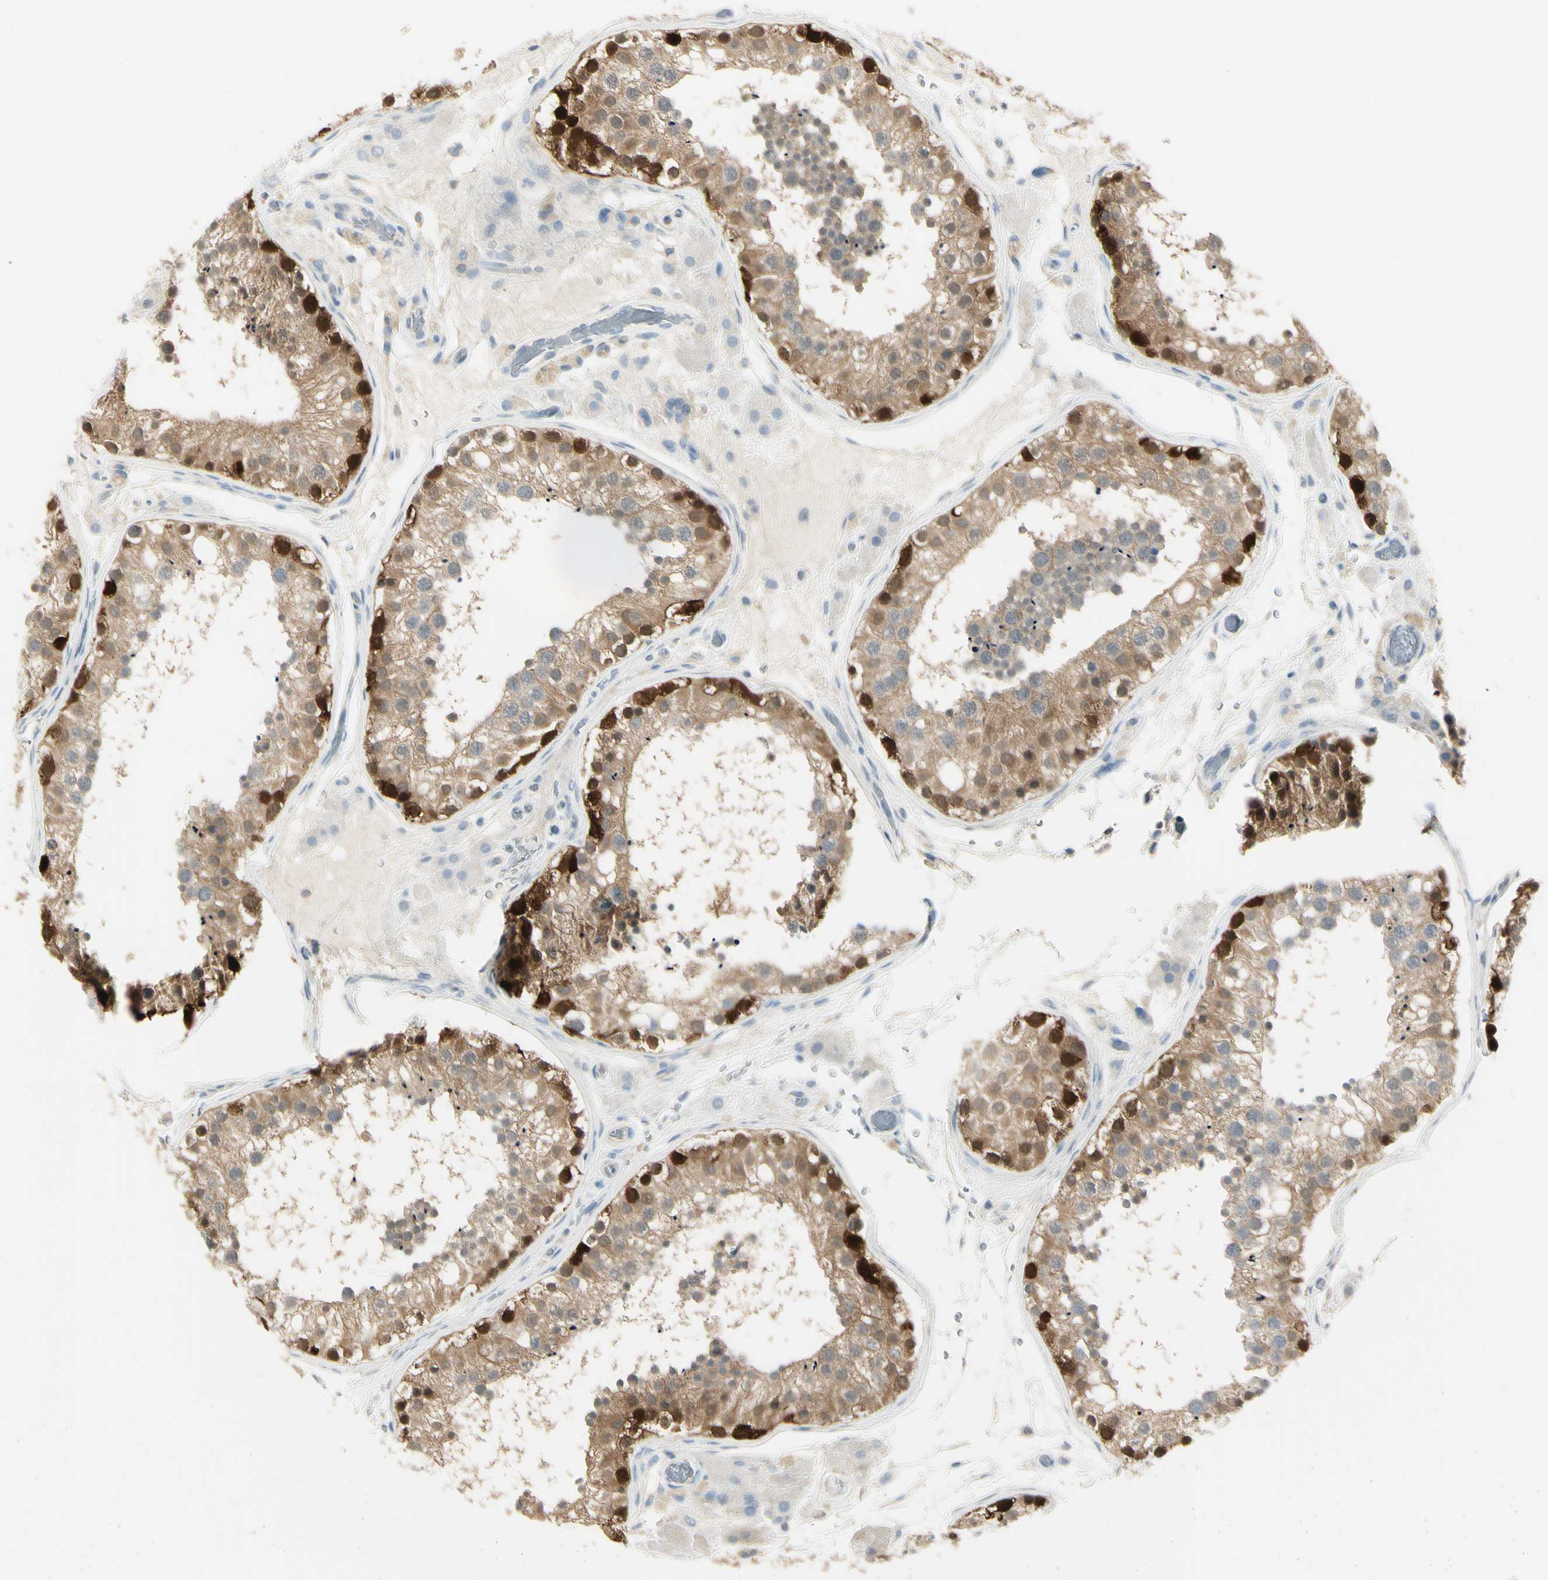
{"staining": {"intensity": "strong", "quantity": ">75%", "location": "cytoplasmic/membranous,nuclear"}, "tissue": "testis", "cell_type": "Cells in seminiferous ducts", "image_type": "normal", "snomed": [{"axis": "morphology", "description": "Normal tissue, NOS"}, {"axis": "topography", "description": "Testis"}, {"axis": "topography", "description": "Epididymis"}], "caption": "Benign testis demonstrates strong cytoplasmic/membranous,nuclear staining in approximately >75% of cells in seminiferous ducts.", "gene": "ASB9", "patient": {"sex": "male", "age": 26}}